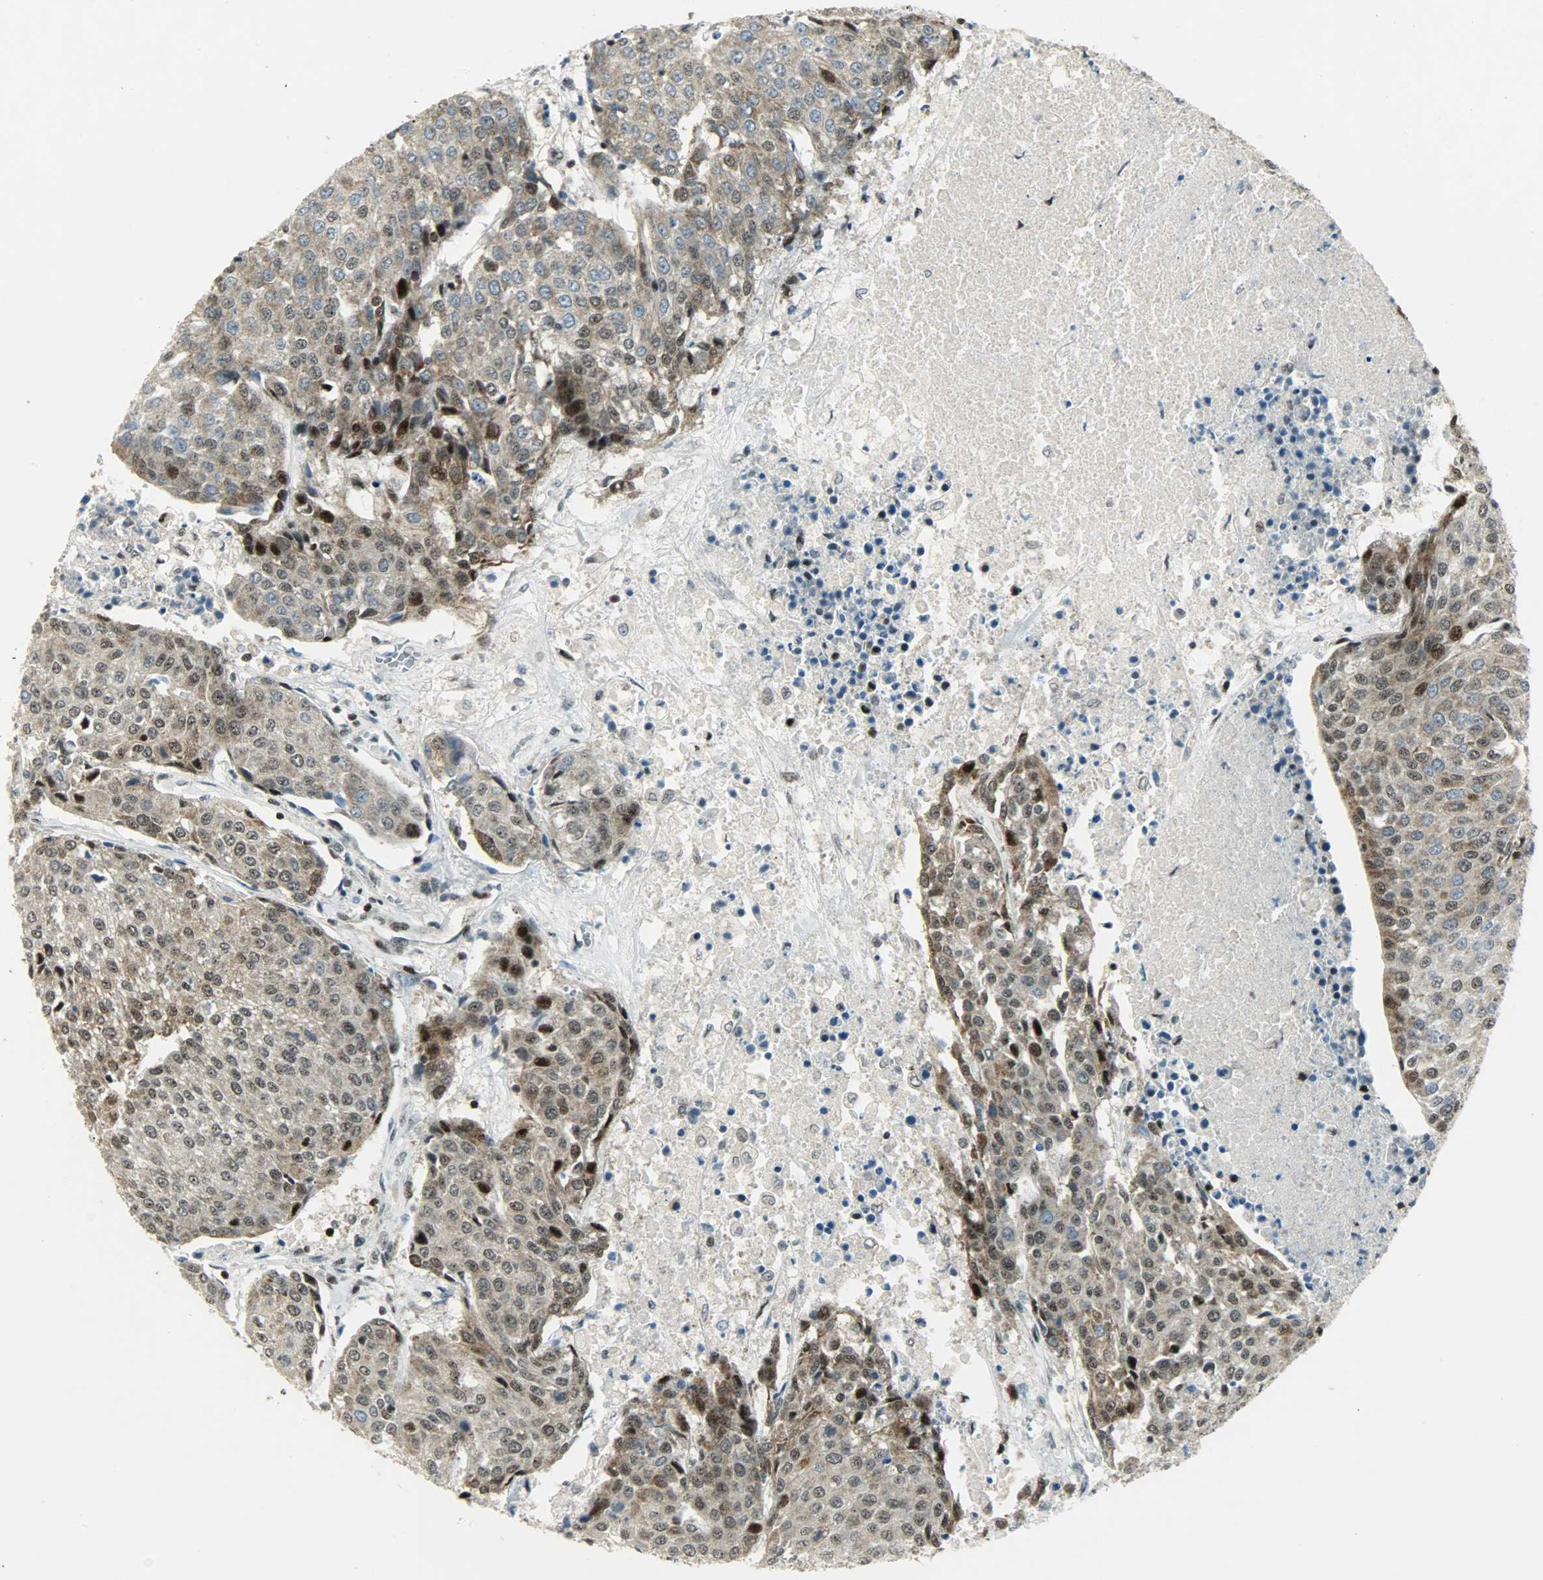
{"staining": {"intensity": "moderate", "quantity": ">75%", "location": "cytoplasmic/membranous,nuclear"}, "tissue": "urothelial cancer", "cell_type": "Tumor cells", "image_type": "cancer", "snomed": [{"axis": "morphology", "description": "Urothelial carcinoma, High grade"}, {"axis": "topography", "description": "Urinary bladder"}], "caption": "Immunohistochemical staining of human urothelial carcinoma (high-grade) demonstrates medium levels of moderate cytoplasmic/membranous and nuclear protein expression in approximately >75% of tumor cells. Nuclei are stained in blue.", "gene": "IL15", "patient": {"sex": "female", "age": 85}}